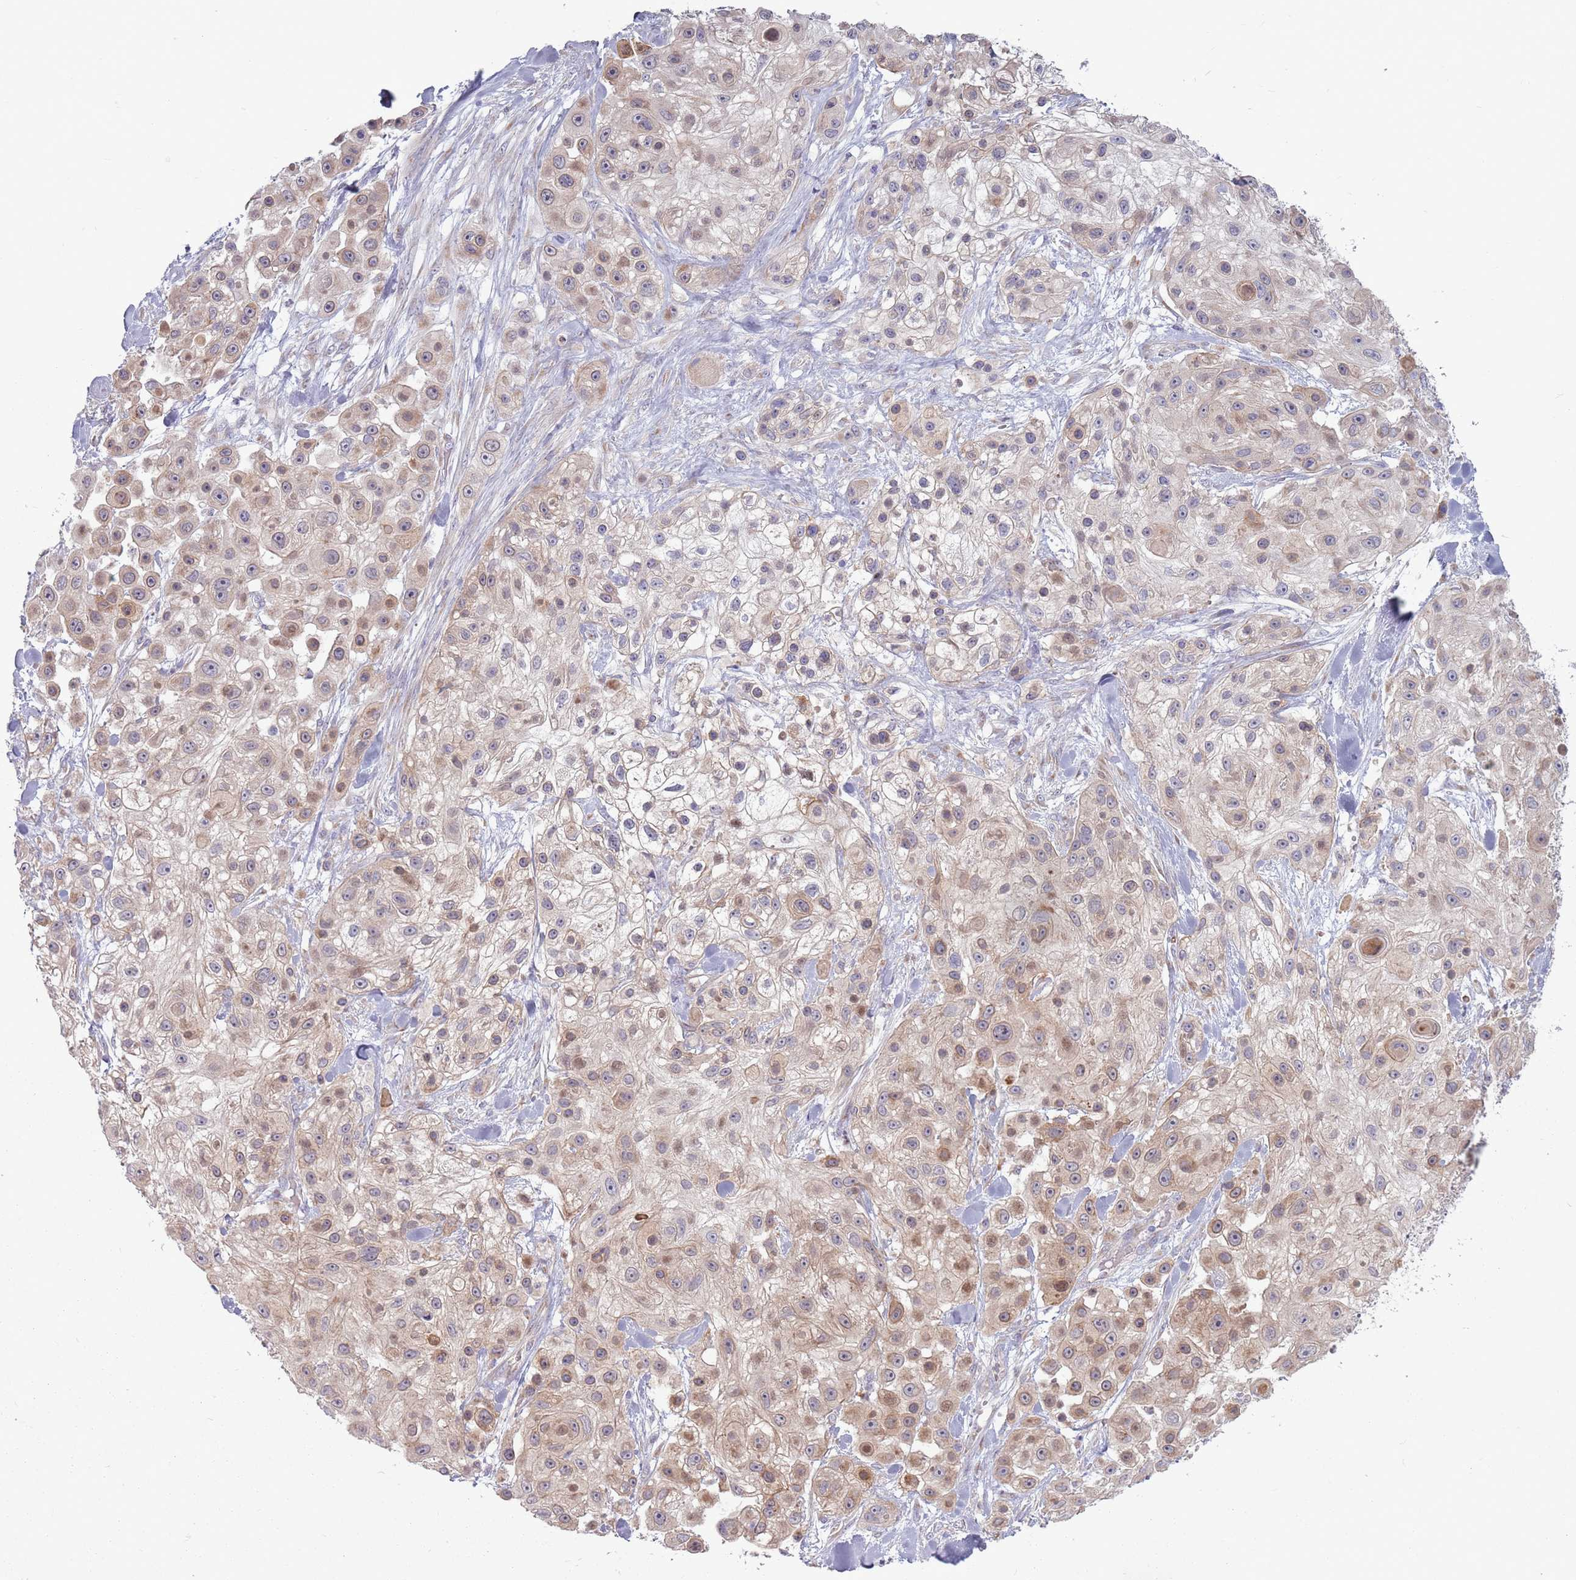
{"staining": {"intensity": "moderate", "quantity": "<25%", "location": "cytoplasmic/membranous"}, "tissue": "skin cancer", "cell_type": "Tumor cells", "image_type": "cancer", "snomed": [{"axis": "morphology", "description": "Squamous cell carcinoma, NOS"}, {"axis": "topography", "description": "Skin"}], "caption": "This is an image of immunohistochemistry staining of skin cancer (squamous cell carcinoma), which shows moderate positivity in the cytoplasmic/membranous of tumor cells.", "gene": "CCDC150", "patient": {"sex": "male", "age": 67}}